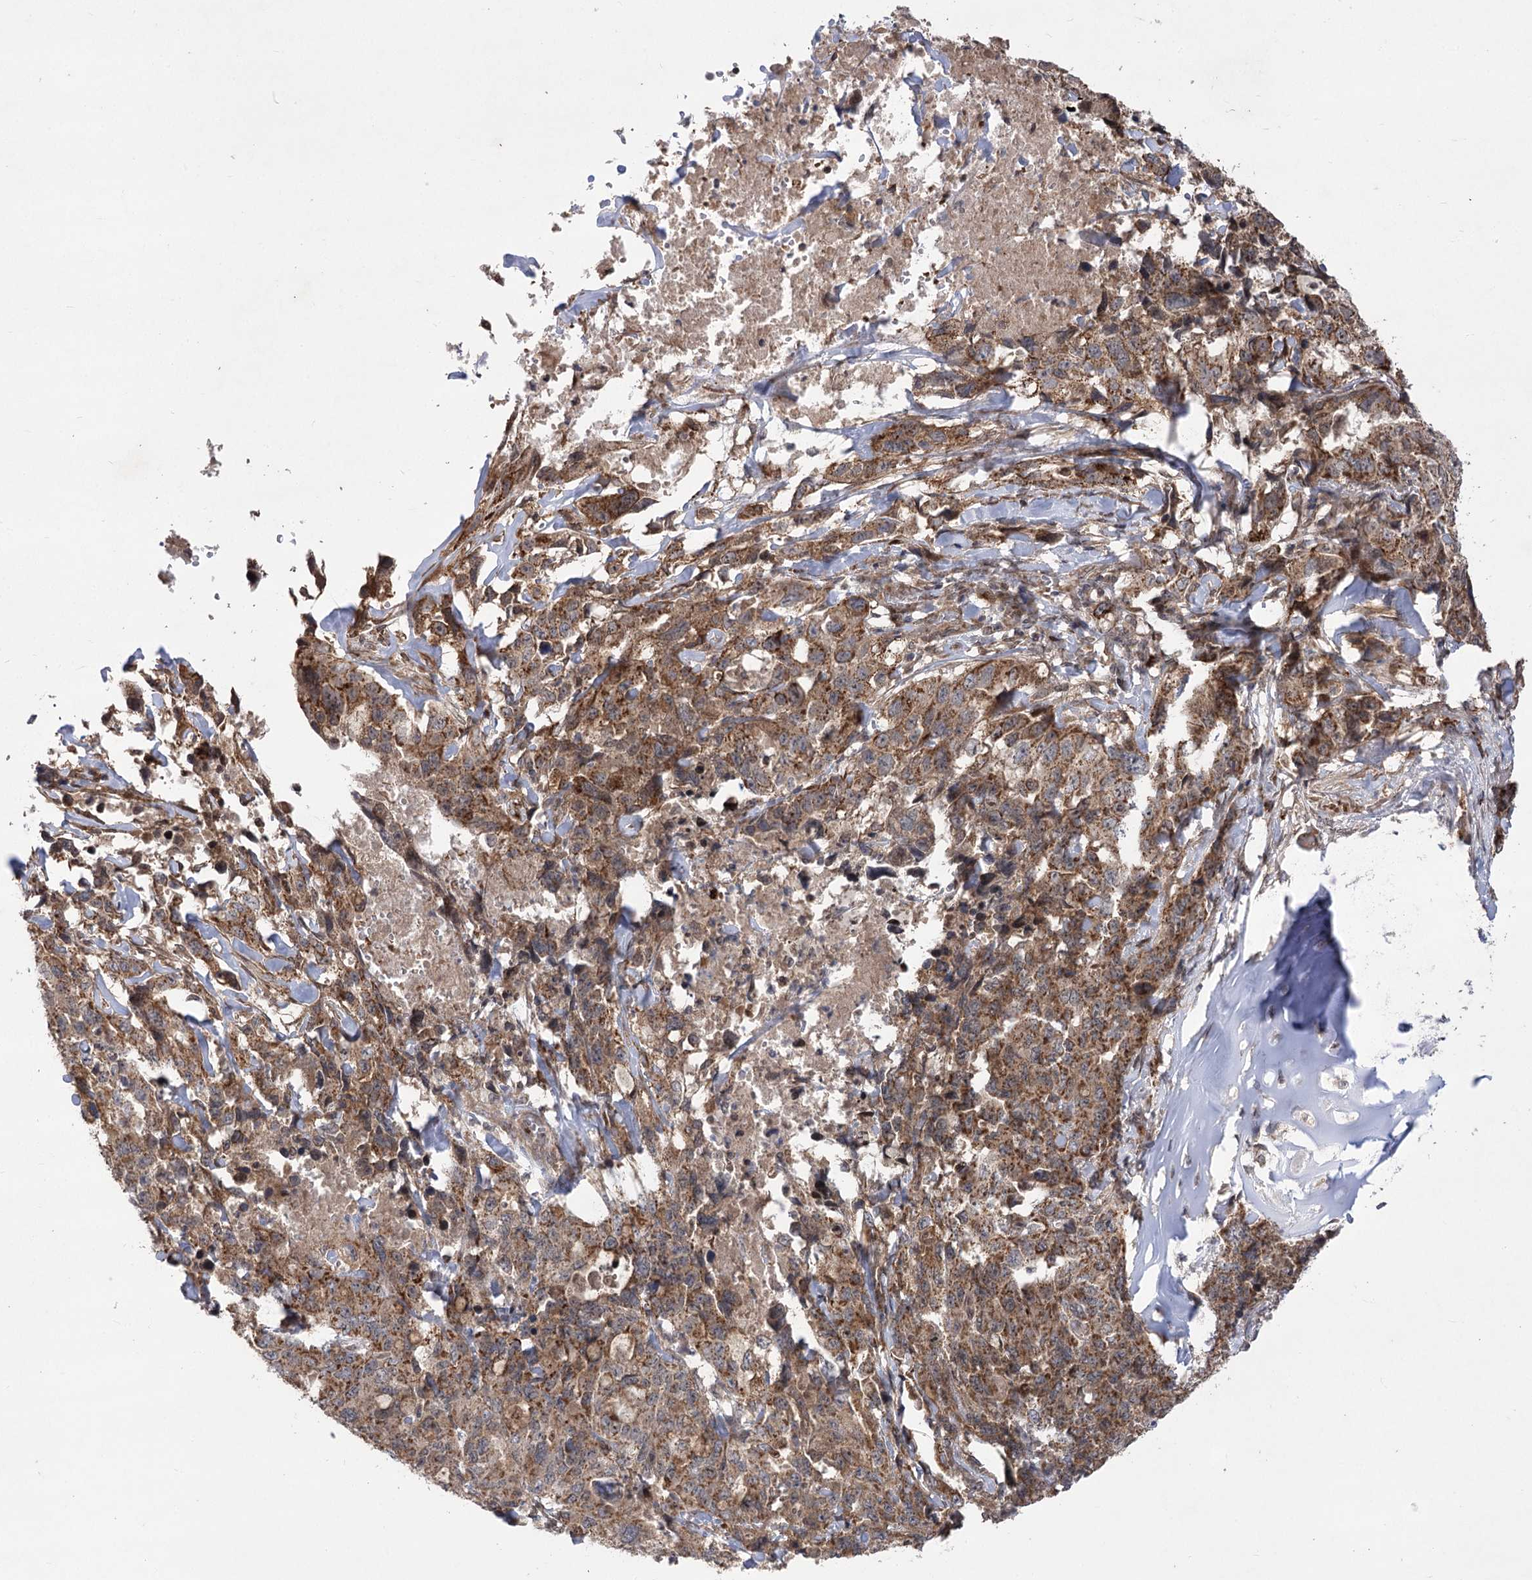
{"staining": {"intensity": "moderate", "quantity": "25%-75%", "location": "cytoplasmic/membranous"}, "tissue": "lung cancer", "cell_type": "Tumor cells", "image_type": "cancer", "snomed": [{"axis": "morphology", "description": "Adenocarcinoma, NOS"}, {"axis": "topography", "description": "Lung"}], "caption": "Adenocarcinoma (lung) stained with a brown dye reveals moderate cytoplasmic/membranous positive expression in about 25%-75% of tumor cells.", "gene": "TENM2", "patient": {"sex": "female", "age": 51}}